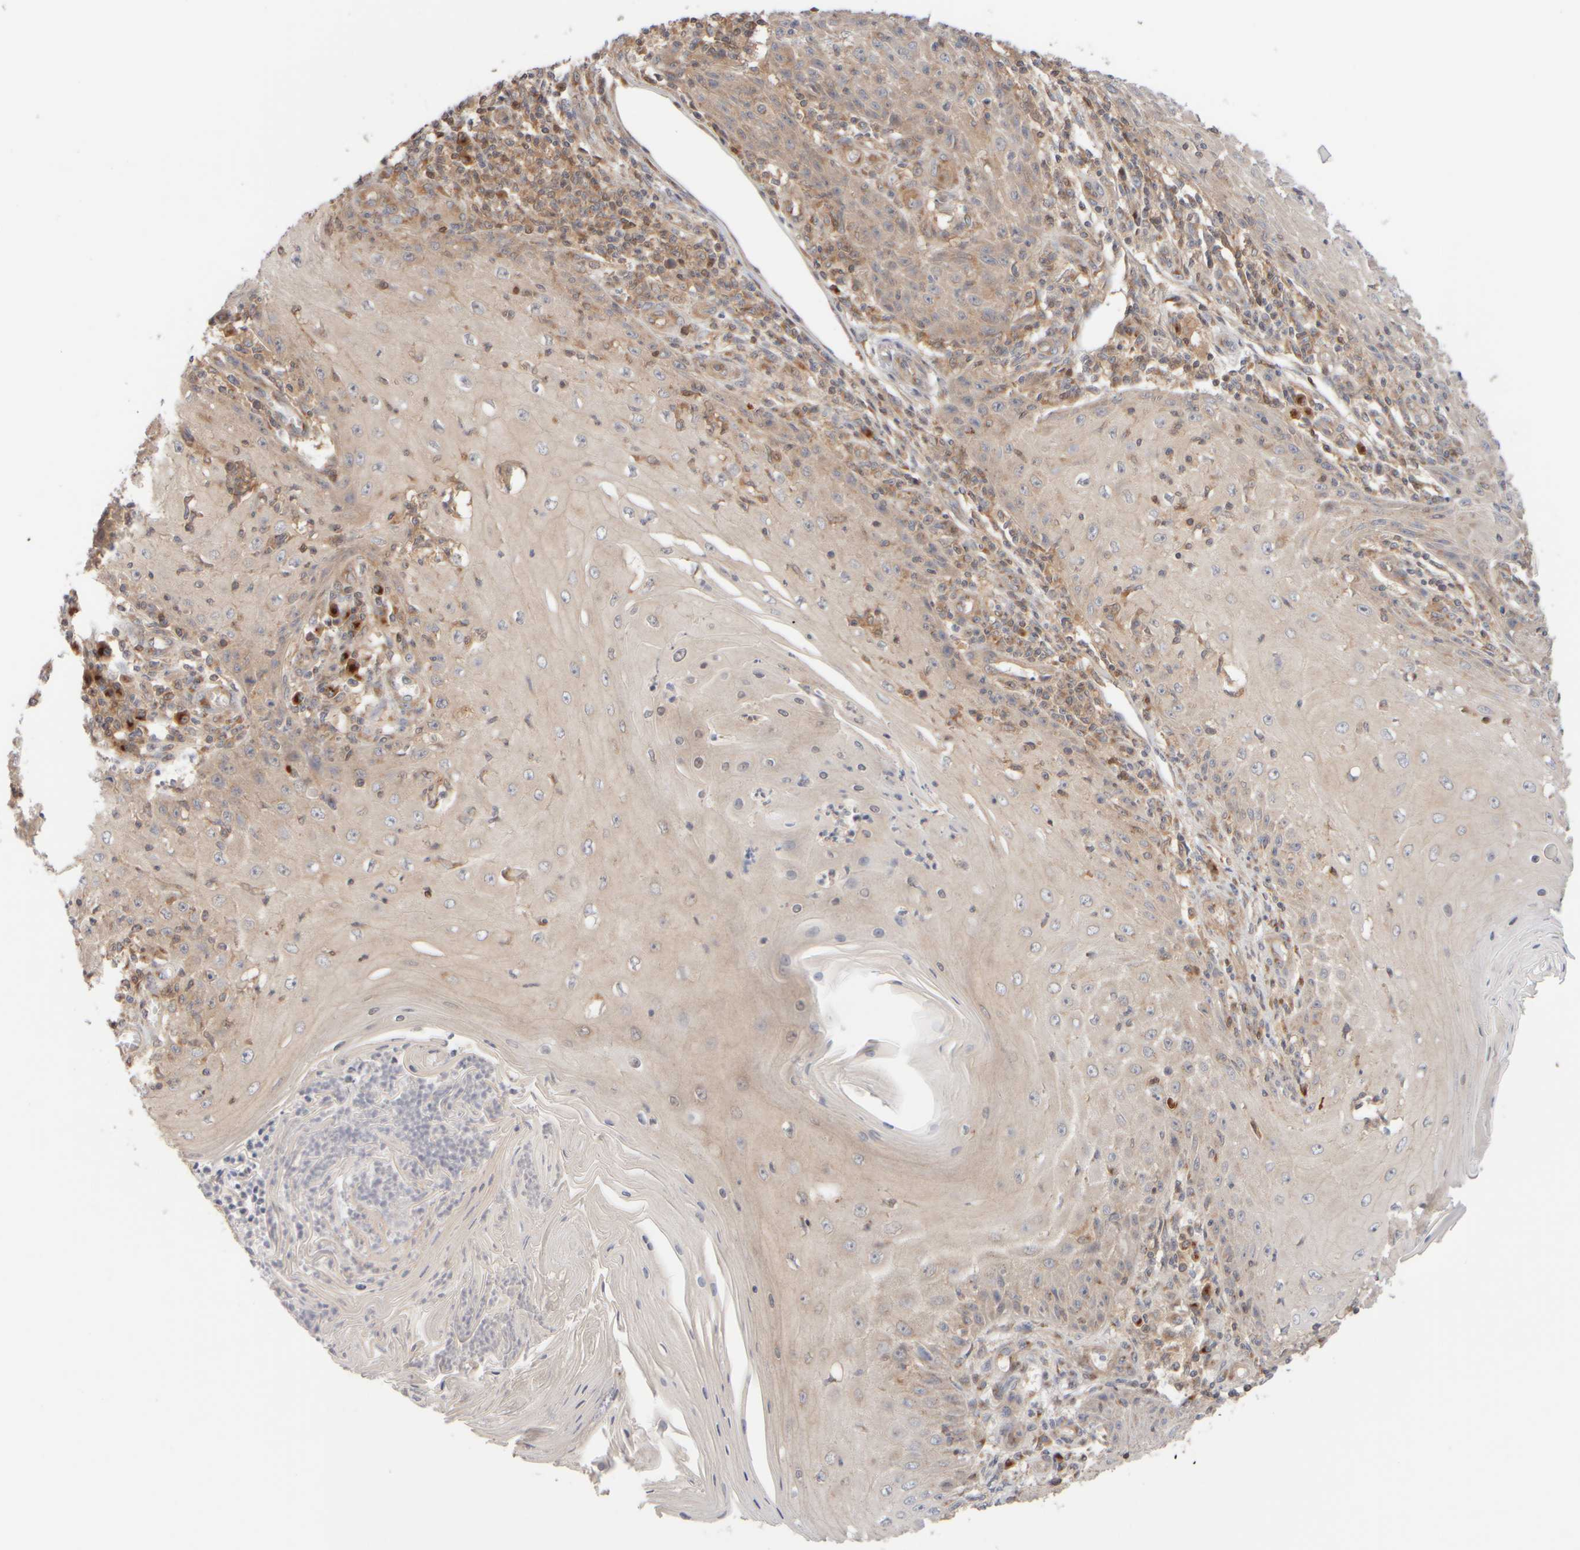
{"staining": {"intensity": "weak", "quantity": "<25%", "location": "cytoplasmic/membranous"}, "tissue": "skin cancer", "cell_type": "Tumor cells", "image_type": "cancer", "snomed": [{"axis": "morphology", "description": "Squamous cell carcinoma, NOS"}, {"axis": "topography", "description": "Skin"}], "caption": "Immunohistochemistry (IHC) of human squamous cell carcinoma (skin) reveals no staining in tumor cells.", "gene": "RABEP1", "patient": {"sex": "female", "age": 73}}